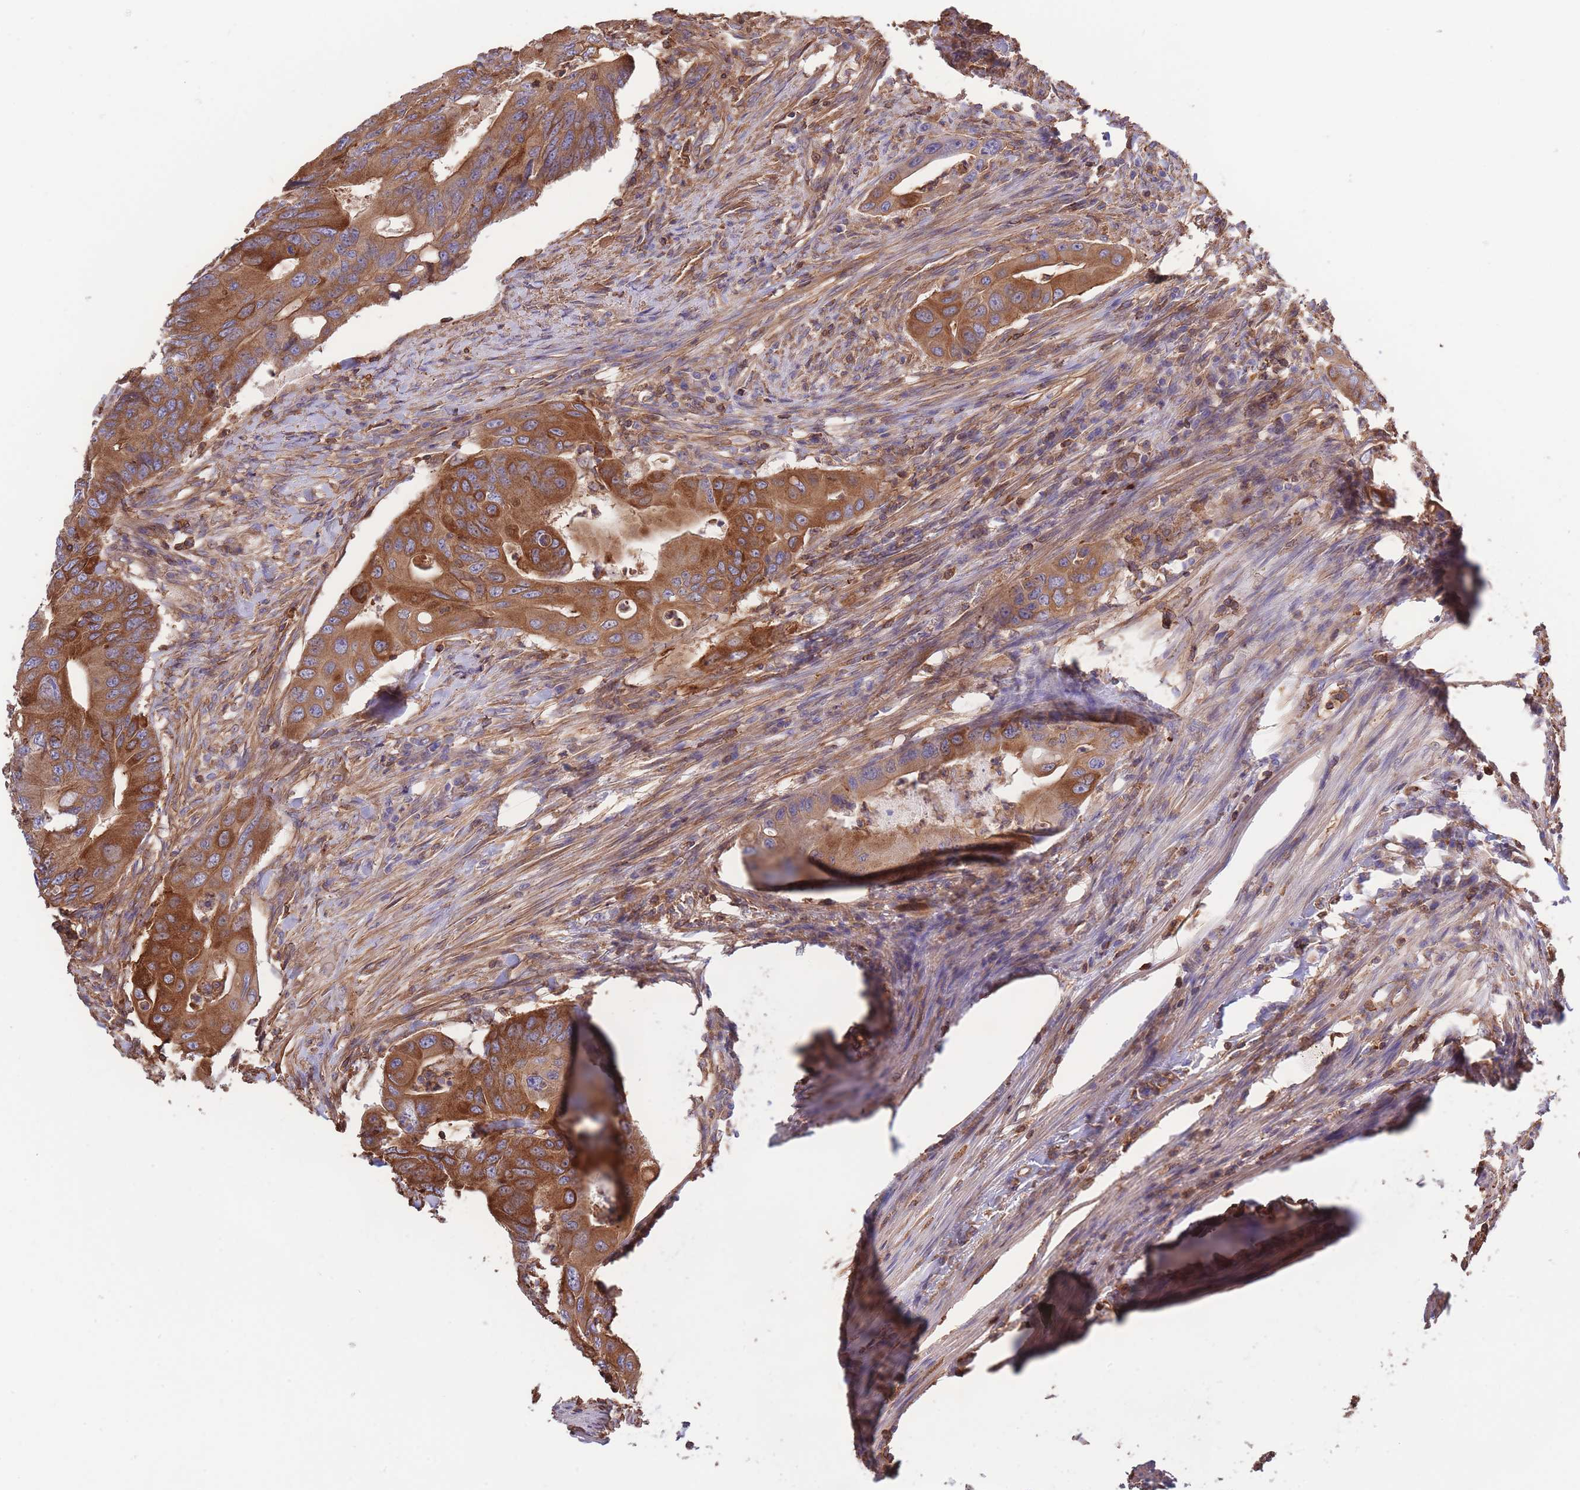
{"staining": {"intensity": "strong", "quantity": ">75%", "location": "cytoplasmic/membranous"}, "tissue": "colorectal cancer", "cell_type": "Tumor cells", "image_type": "cancer", "snomed": [{"axis": "morphology", "description": "Adenocarcinoma, NOS"}, {"axis": "topography", "description": "Colon"}], "caption": "The micrograph displays immunohistochemical staining of colorectal cancer. There is strong cytoplasmic/membranous expression is seen in approximately >75% of tumor cells.", "gene": "LRRN4CL", "patient": {"sex": "male", "age": 71}}